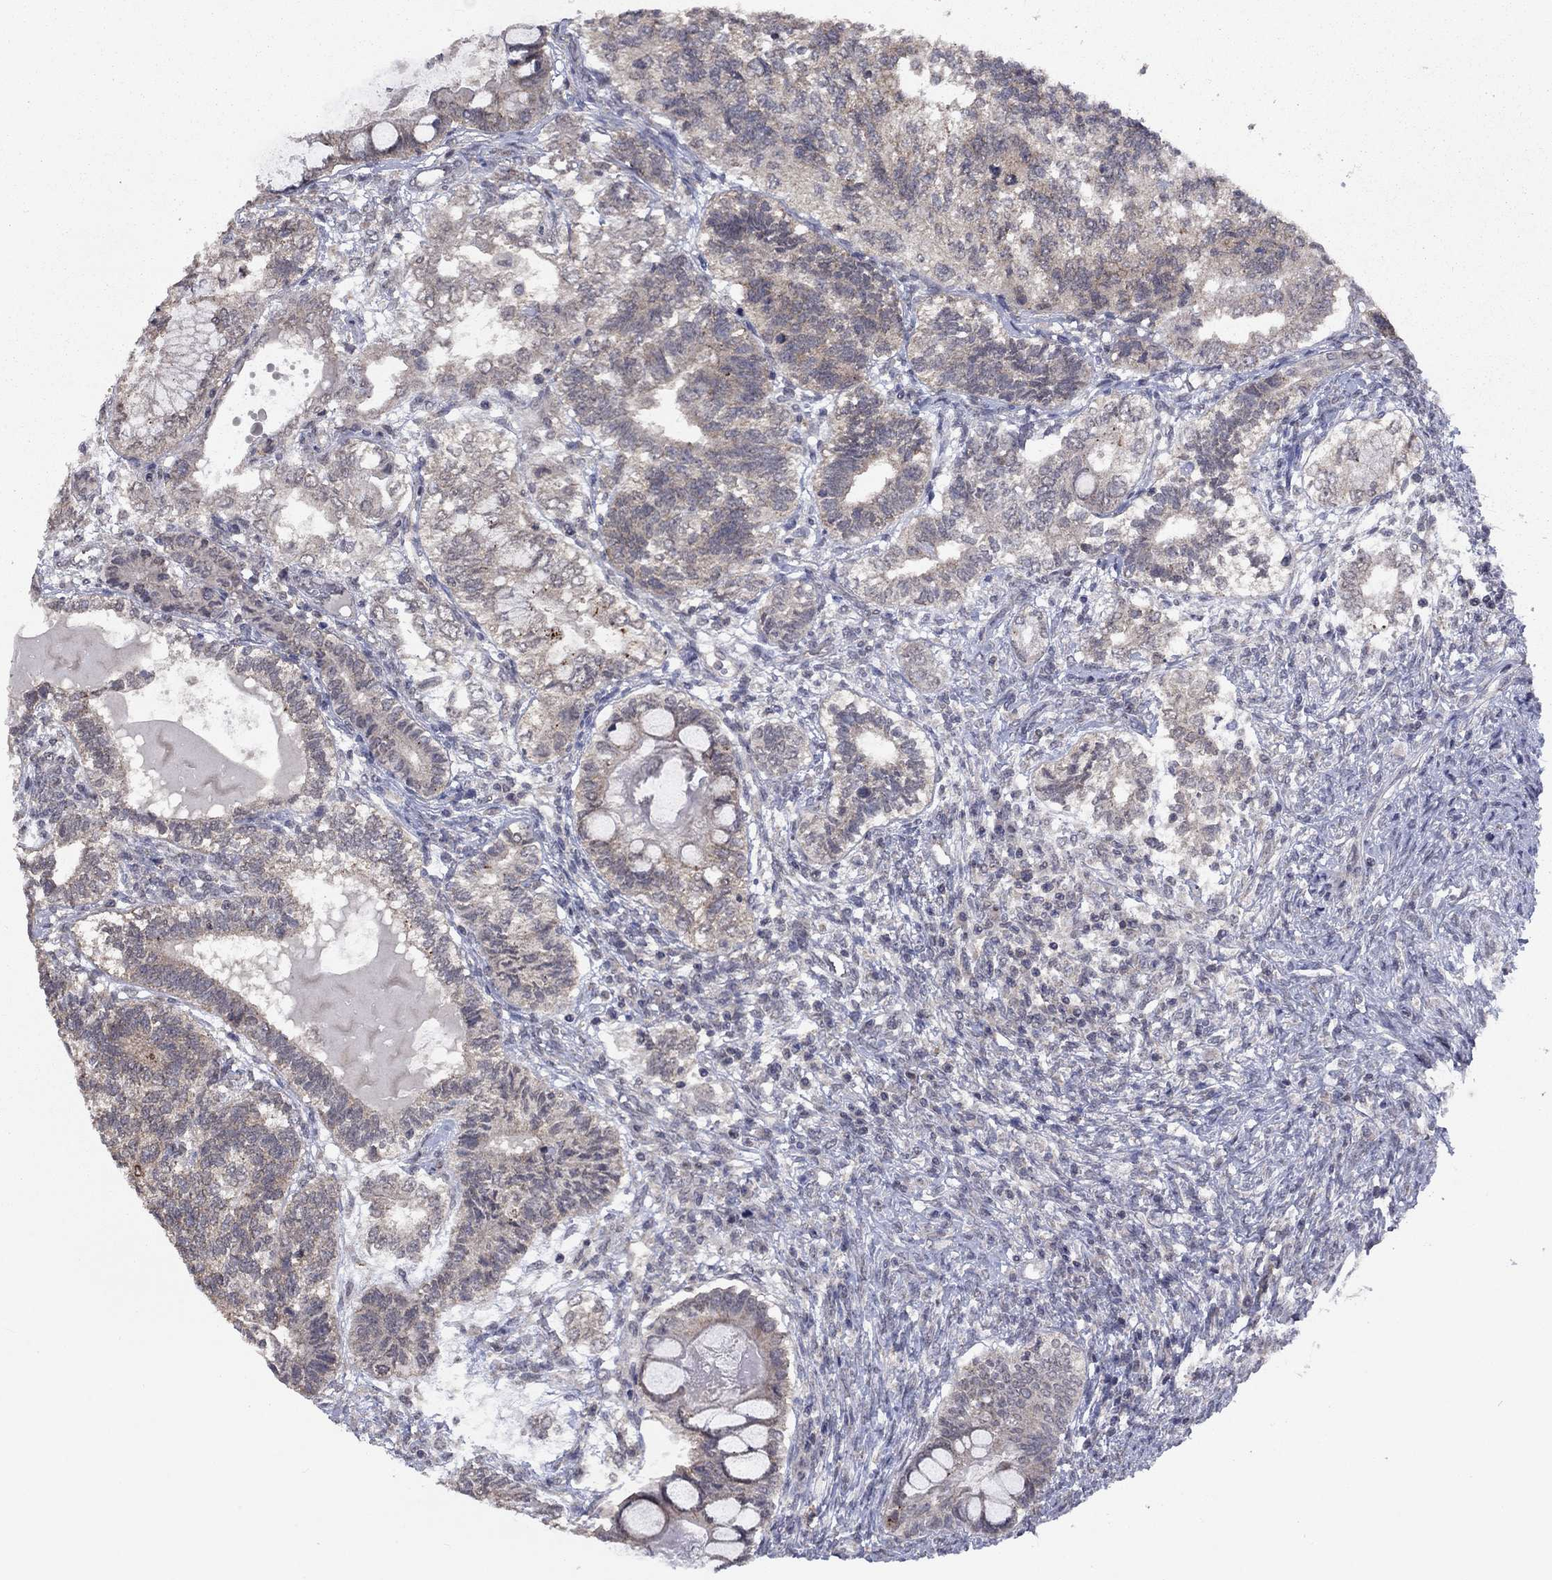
{"staining": {"intensity": "weak", "quantity": "25%-75%", "location": "cytoplasmic/membranous"}, "tissue": "testis cancer", "cell_type": "Tumor cells", "image_type": "cancer", "snomed": [{"axis": "morphology", "description": "Seminoma, NOS"}, {"axis": "morphology", "description": "Carcinoma, Embryonal, NOS"}, {"axis": "topography", "description": "Testis"}], "caption": "Protein staining of testis embryonal carcinoma tissue shows weak cytoplasmic/membranous positivity in about 25%-75% of tumor cells.", "gene": "SPATA33", "patient": {"sex": "male", "age": 41}}